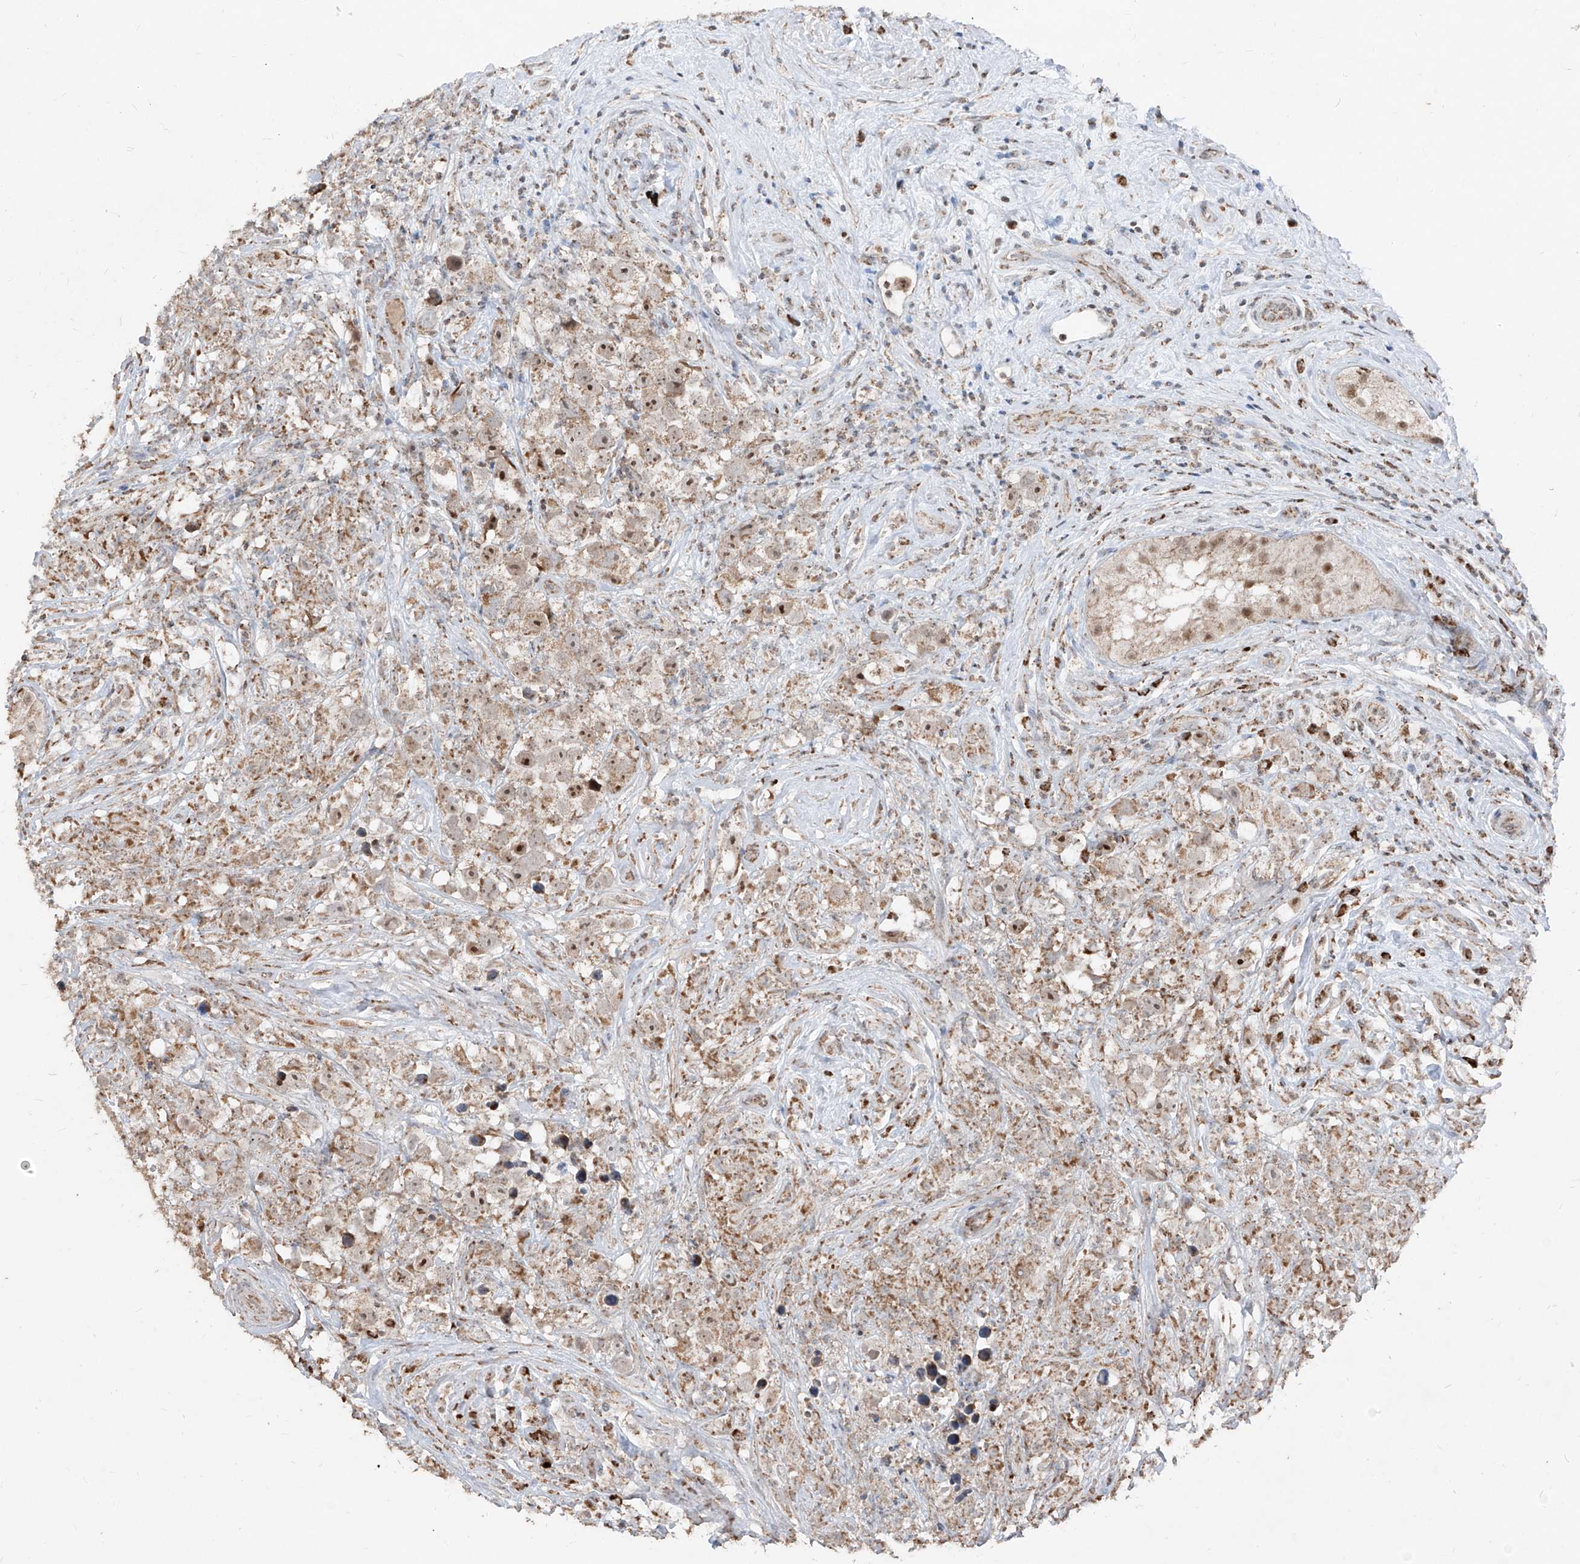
{"staining": {"intensity": "weak", "quantity": ">75%", "location": "cytoplasmic/membranous,nuclear"}, "tissue": "testis cancer", "cell_type": "Tumor cells", "image_type": "cancer", "snomed": [{"axis": "morphology", "description": "Seminoma, NOS"}, {"axis": "topography", "description": "Testis"}], "caption": "Immunohistochemical staining of human seminoma (testis) demonstrates weak cytoplasmic/membranous and nuclear protein expression in approximately >75% of tumor cells.", "gene": "NDUFB3", "patient": {"sex": "male", "age": 49}}